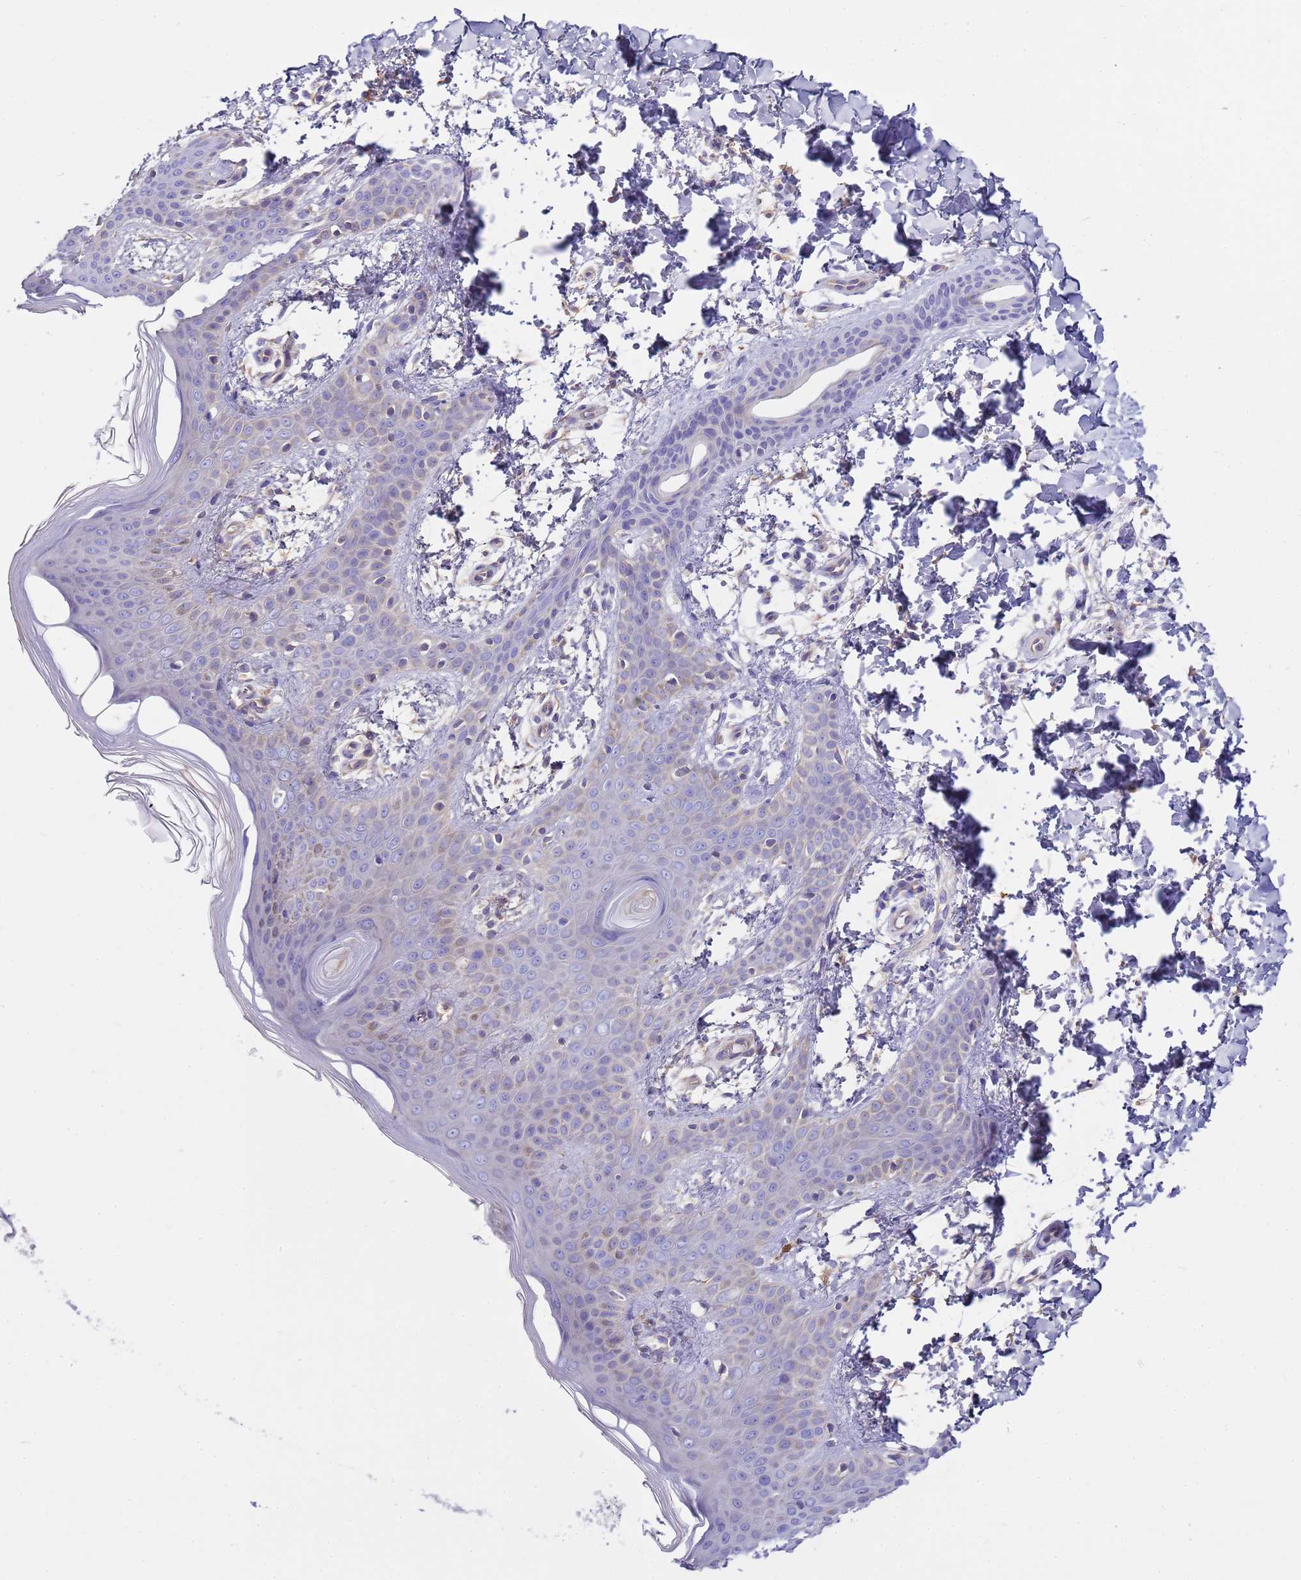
{"staining": {"intensity": "negative", "quantity": "none", "location": "none"}, "tissue": "skin", "cell_type": "Fibroblasts", "image_type": "normal", "snomed": [{"axis": "morphology", "description": "Normal tissue, NOS"}, {"axis": "topography", "description": "Skin"}], "caption": "This image is of benign skin stained with IHC to label a protein in brown with the nuclei are counter-stained blue. There is no staining in fibroblasts.", "gene": "RIPPLY2", "patient": {"sex": "male", "age": 36}}